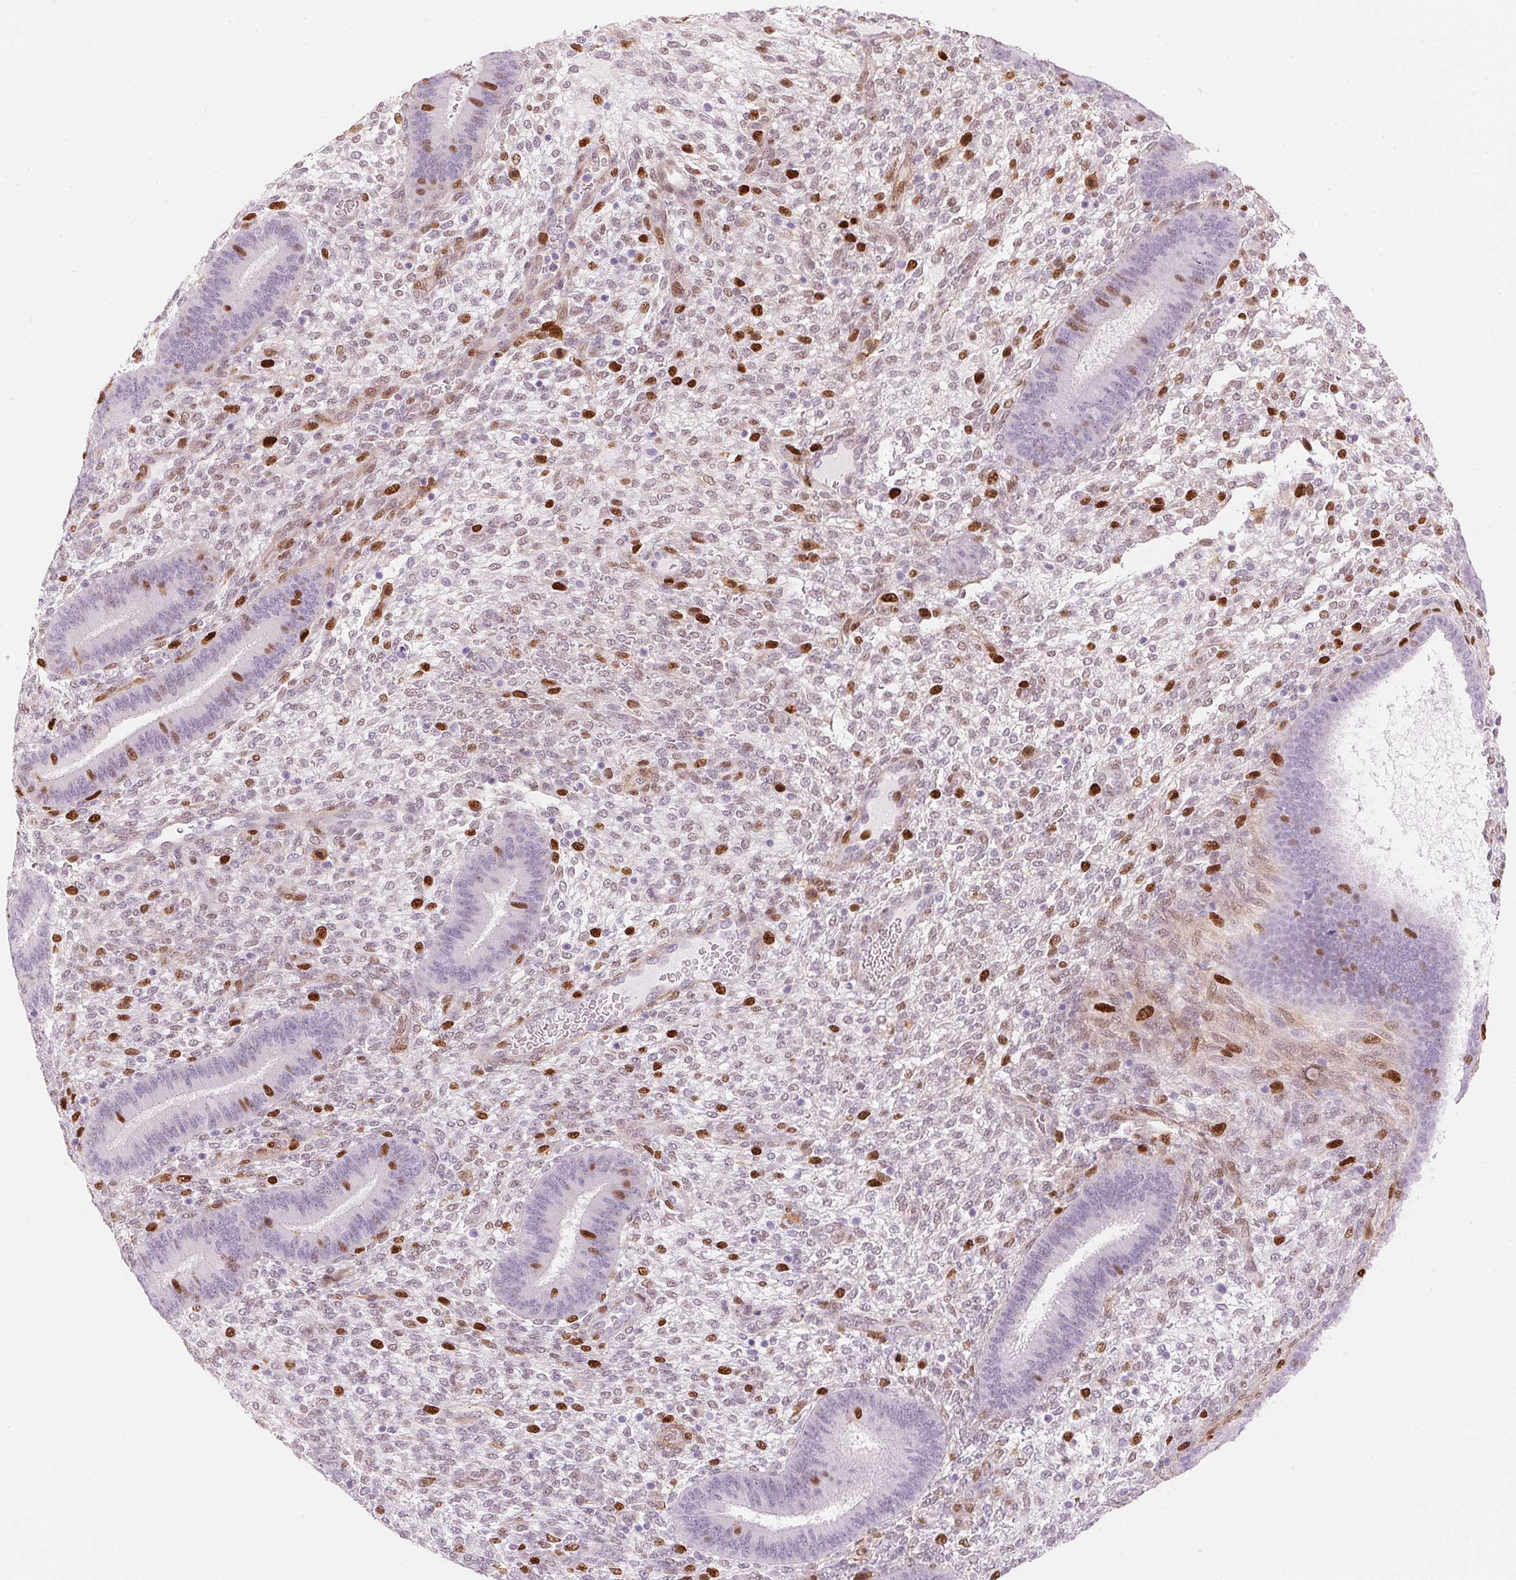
{"staining": {"intensity": "strong", "quantity": "<25%", "location": "nuclear"}, "tissue": "endometrium", "cell_type": "Cells in endometrial stroma", "image_type": "normal", "snomed": [{"axis": "morphology", "description": "Normal tissue, NOS"}, {"axis": "topography", "description": "Endometrium"}], "caption": "The histopathology image reveals a brown stain indicating the presence of a protein in the nuclear of cells in endometrial stroma in endometrium. (brown staining indicates protein expression, while blue staining denotes nuclei).", "gene": "SMTN", "patient": {"sex": "female", "age": 39}}